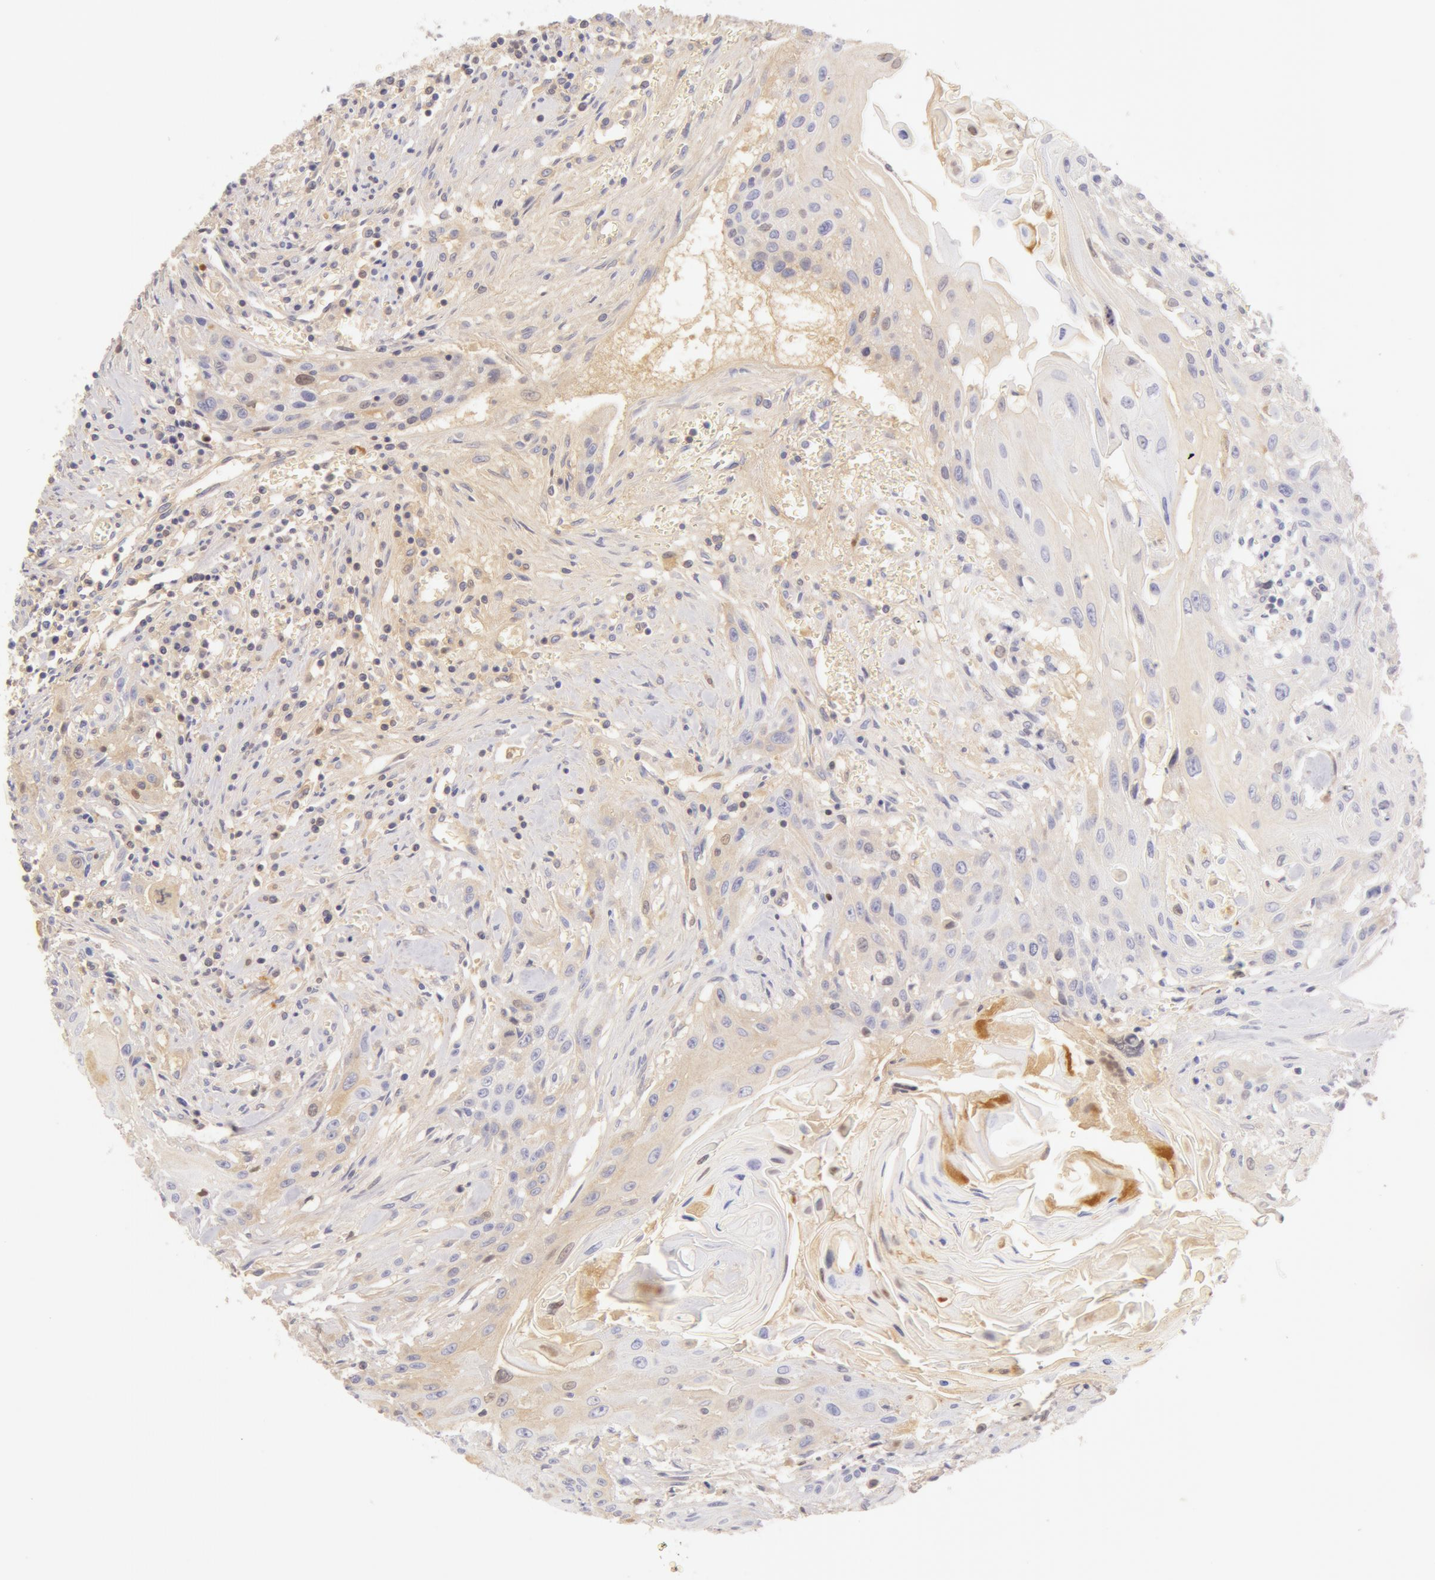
{"staining": {"intensity": "weak", "quantity": "<25%", "location": "cytoplasmic/membranous"}, "tissue": "head and neck cancer", "cell_type": "Tumor cells", "image_type": "cancer", "snomed": [{"axis": "morphology", "description": "Squamous cell carcinoma, NOS"}, {"axis": "morphology", "description": "Squamous cell carcinoma, metastatic, NOS"}, {"axis": "topography", "description": "Lymph node"}, {"axis": "topography", "description": "Salivary gland"}, {"axis": "topography", "description": "Head-Neck"}], "caption": "High magnification brightfield microscopy of head and neck cancer stained with DAB (3,3'-diaminobenzidine) (brown) and counterstained with hematoxylin (blue): tumor cells show no significant positivity.", "gene": "AHSG", "patient": {"sex": "female", "age": 74}}